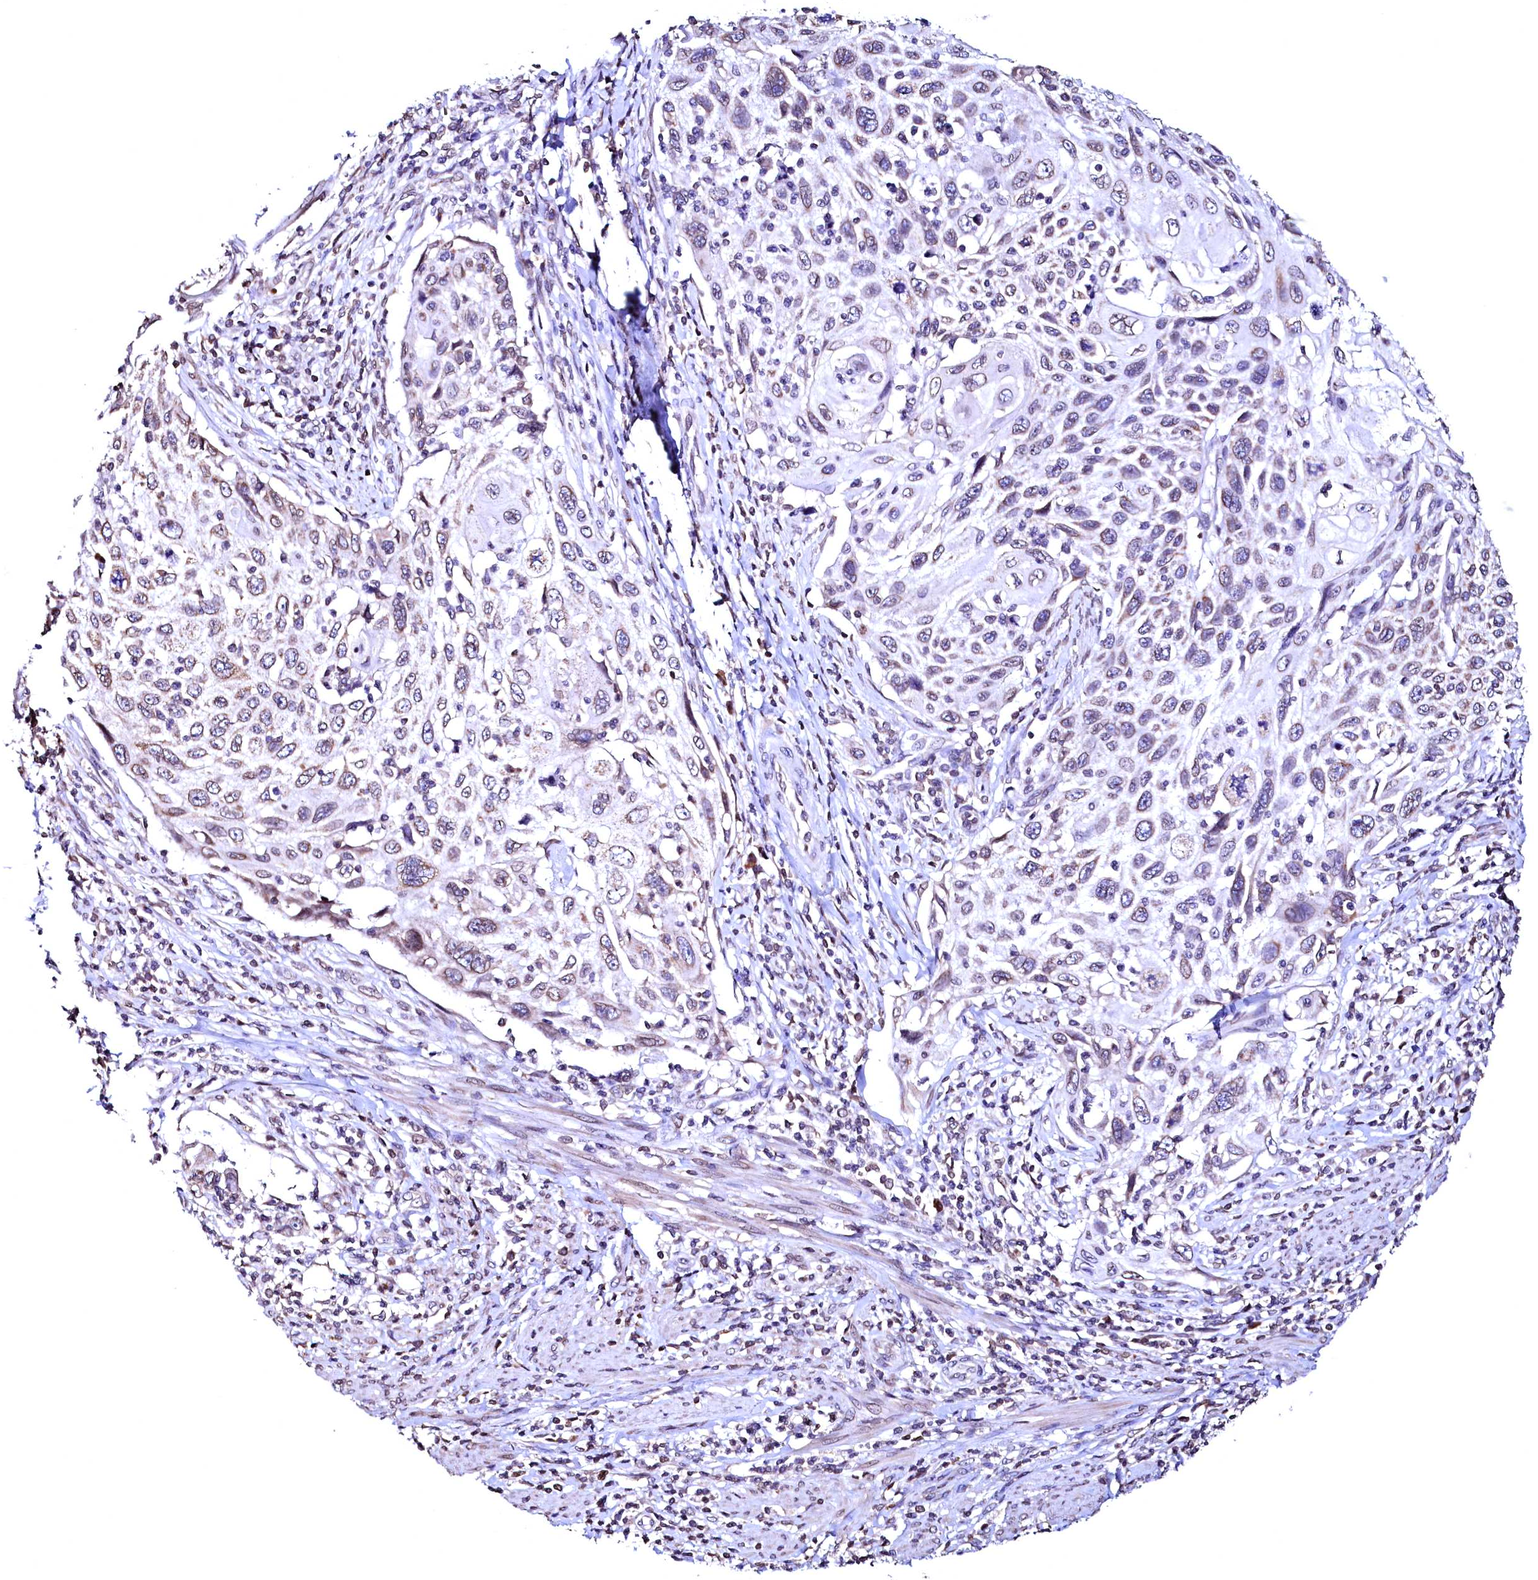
{"staining": {"intensity": "weak", "quantity": "25%-75%", "location": "cytoplasmic/membranous,nuclear"}, "tissue": "cervical cancer", "cell_type": "Tumor cells", "image_type": "cancer", "snomed": [{"axis": "morphology", "description": "Squamous cell carcinoma, NOS"}, {"axis": "topography", "description": "Cervix"}], "caption": "IHC photomicrograph of neoplastic tissue: human squamous cell carcinoma (cervical) stained using immunohistochemistry reveals low levels of weak protein expression localized specifically in the cytoplasmic/membranous and nuclear of tumor cells, appearing as a cytoplasmic/membranous and nuclear brown color.", "gene": "HAND1", "patient": {"sex": "female", "age": 70}}